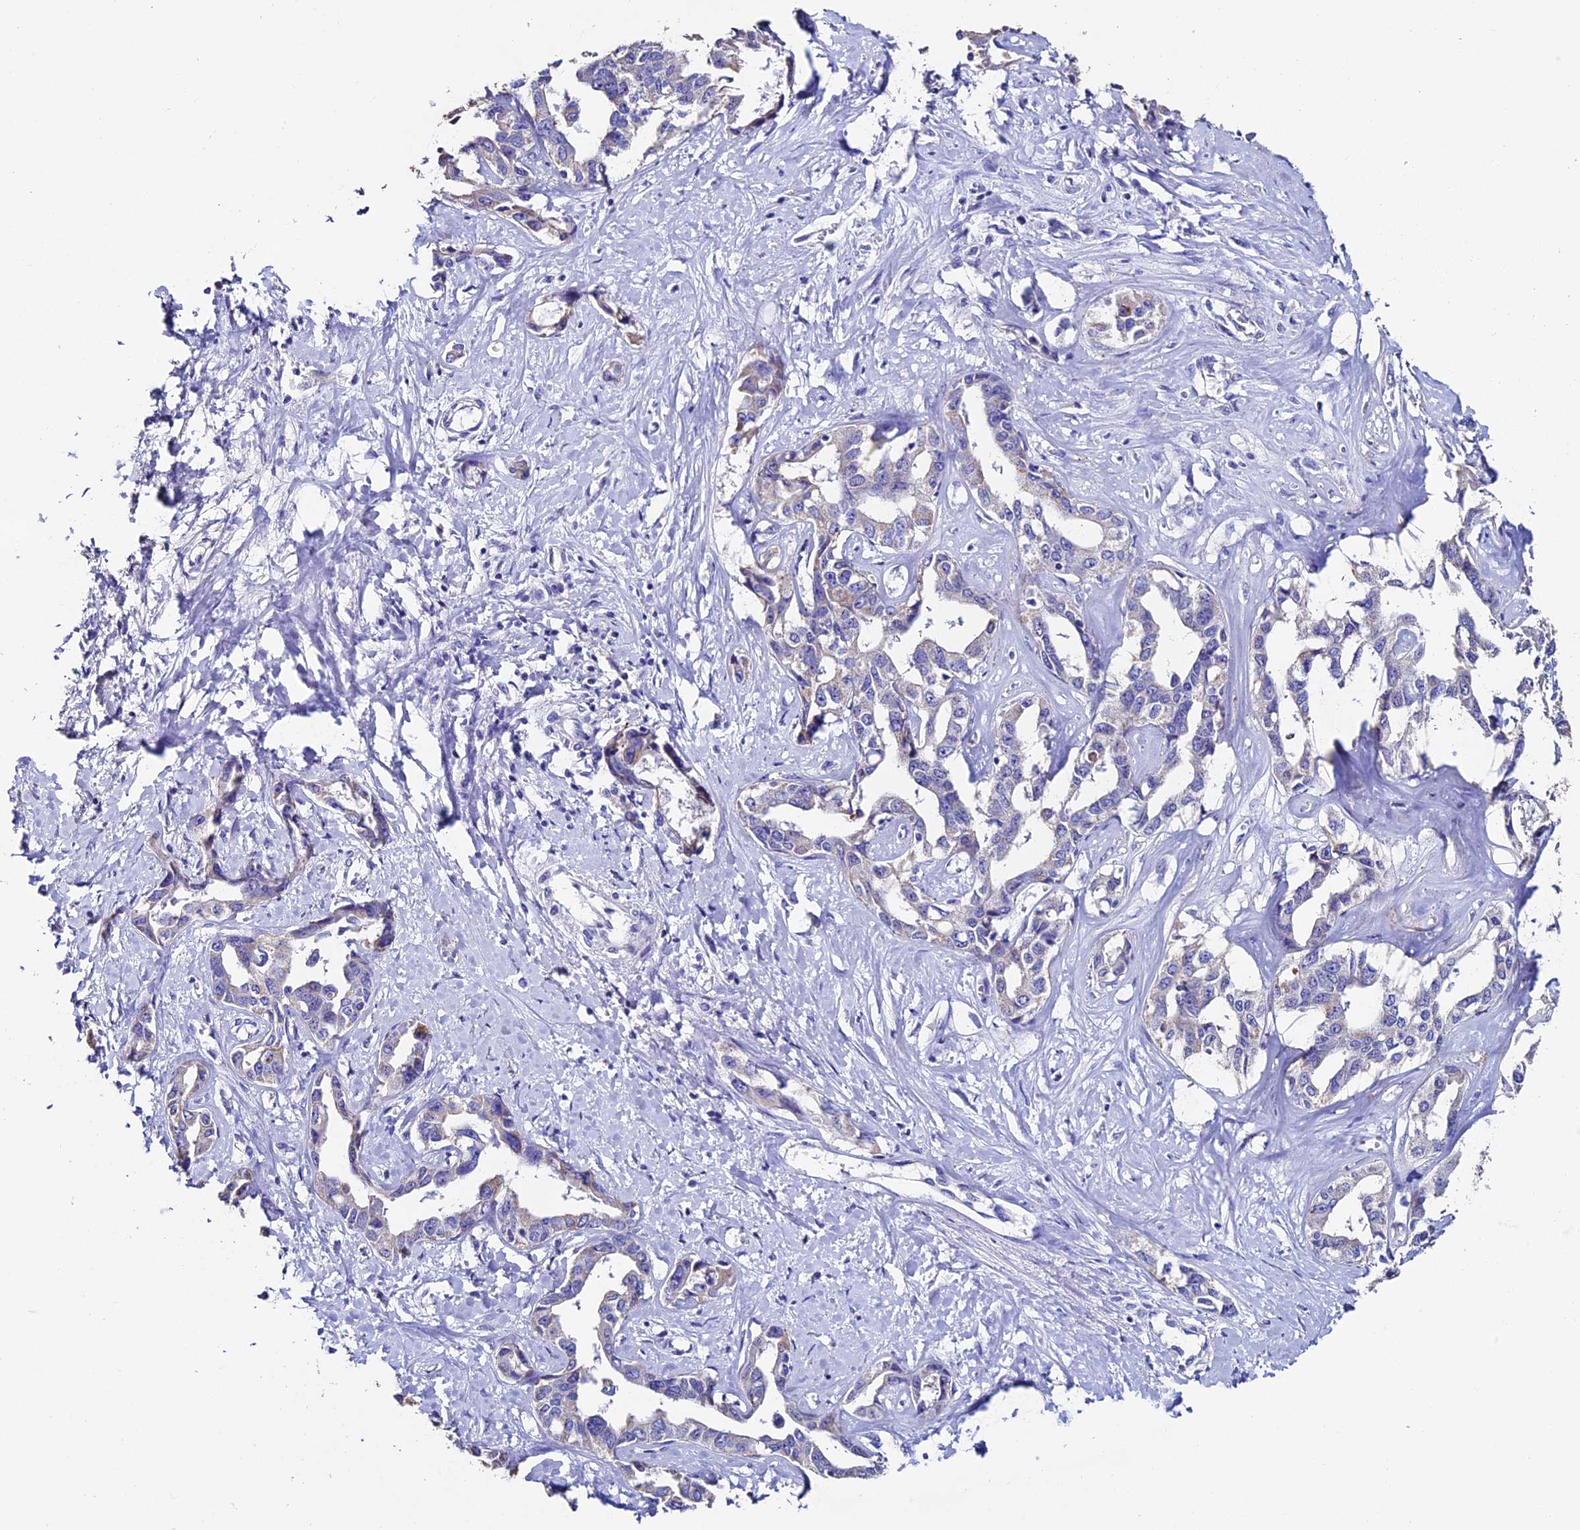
{"staining": {"intensity": "weak", "quantity": "<25%", "location": "cytoplasmic/membranous"}, "tissue": "liver cancer", "cell_type": "Tumor cells", "image_type": "cancer", "snomed": [{"axis": "morphology", "description": "Cholangiocarcinoma"}, {"axis": "topography", "description": "Liver"}], "caption": "The image reveals no staining of tumor cells in liver cancer (cholangiocarcinoma).", "gene": "FBXW9", "patient": {"sex": "male", "age": 59}}